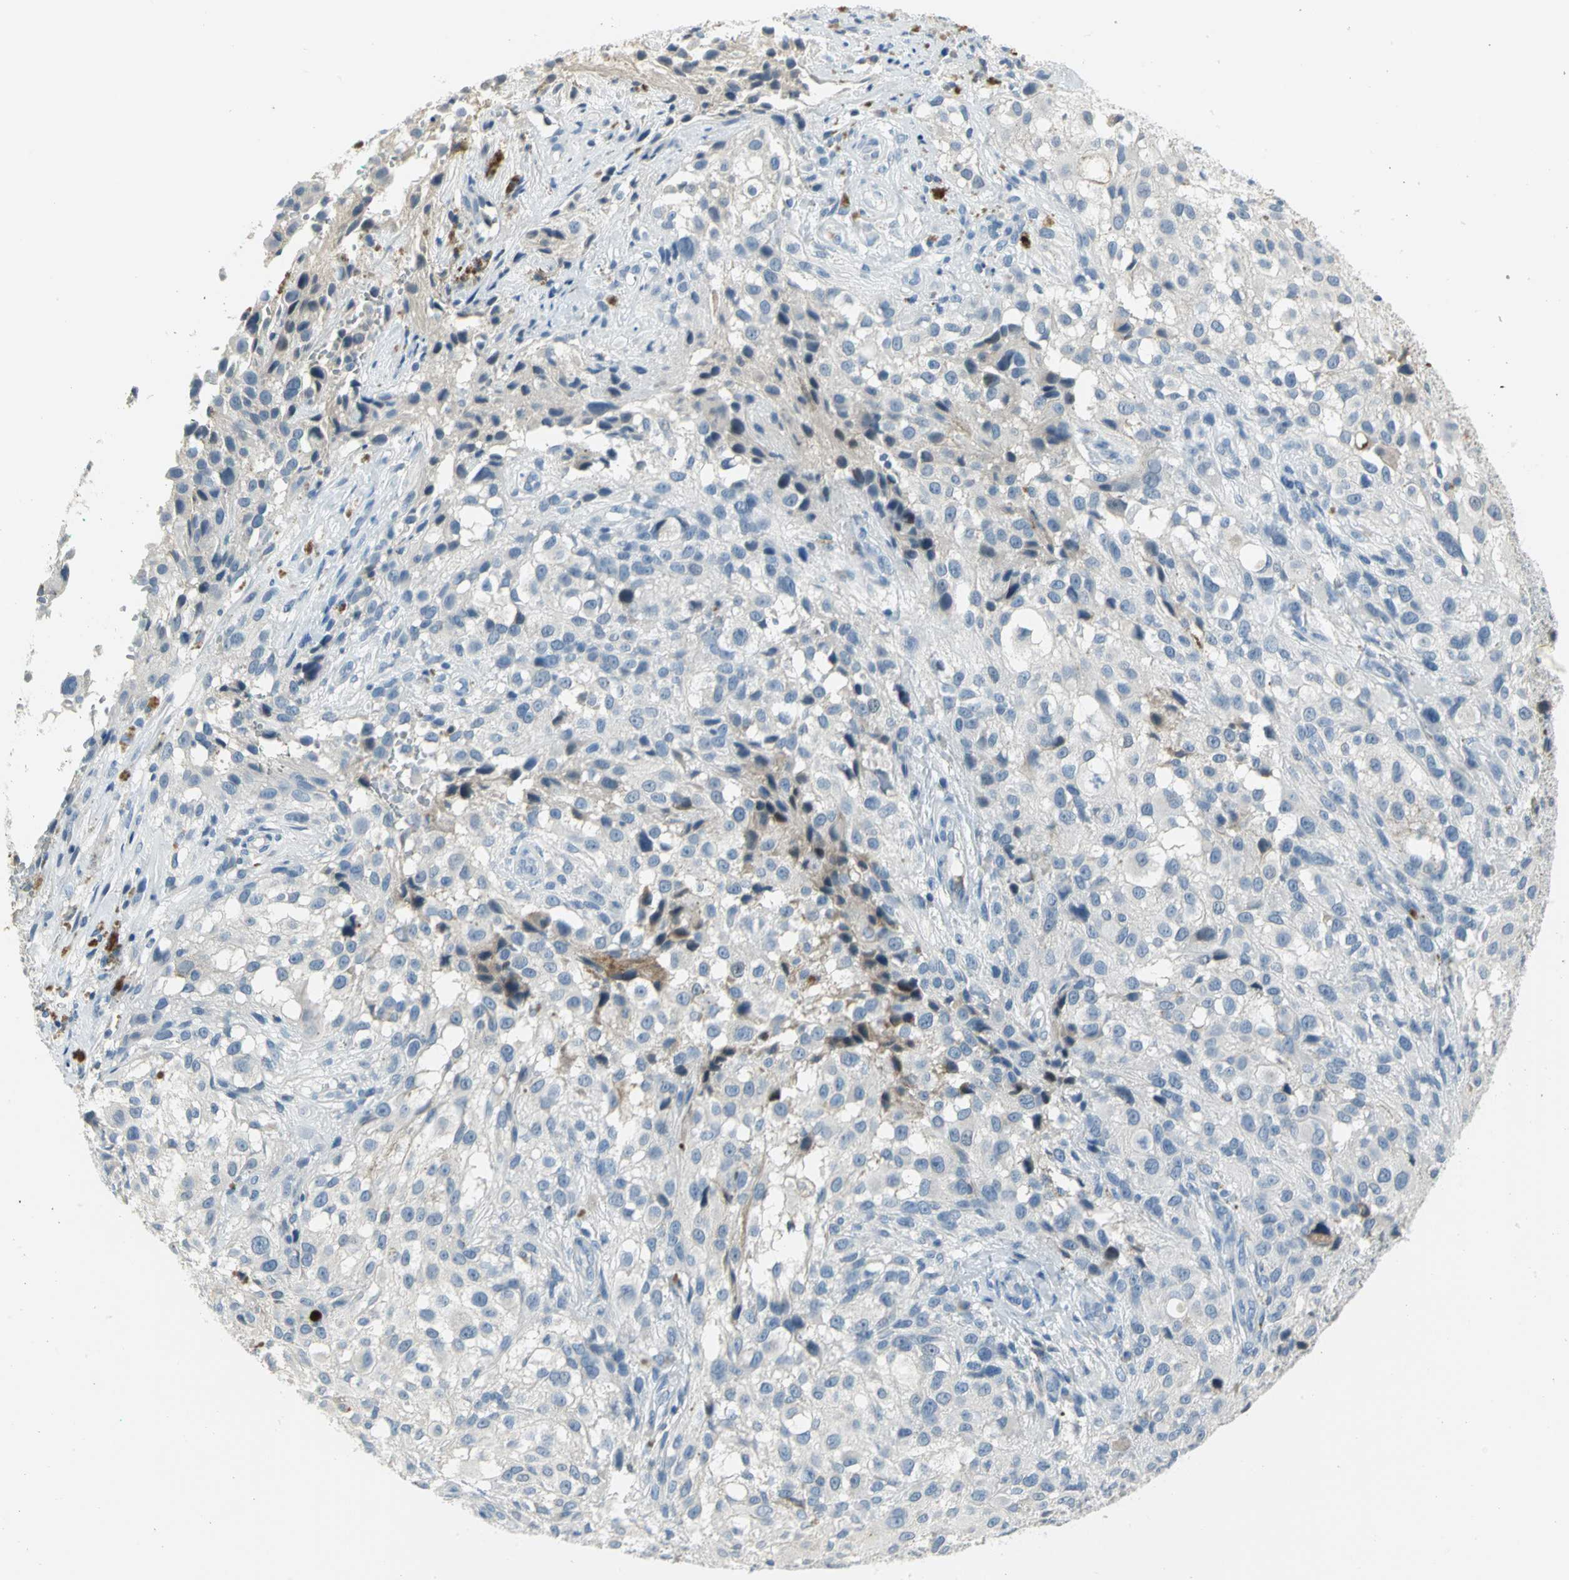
{"staining": {"intensity": "negative", "quantity": "none", "location": "none"}, "tissue": "melanoma", "cell_type": "Tumor cells", "image_type": "cancer", "snomed": [{"axis": "morphology", "description": "Necrosis, NOS"}, {"axis": "morphology", "description": "Malignant melanoma, NOS"}, {"axis": "topography", "description": "Skin"}], "caption": "DAB (3,3'-diaminobenzidine) immunohistochemical staining of melanoma demonstrates no significant expression in tumor cells.", "gene": "ZIC1", "patient": {"sex": "female", "age": 87}}